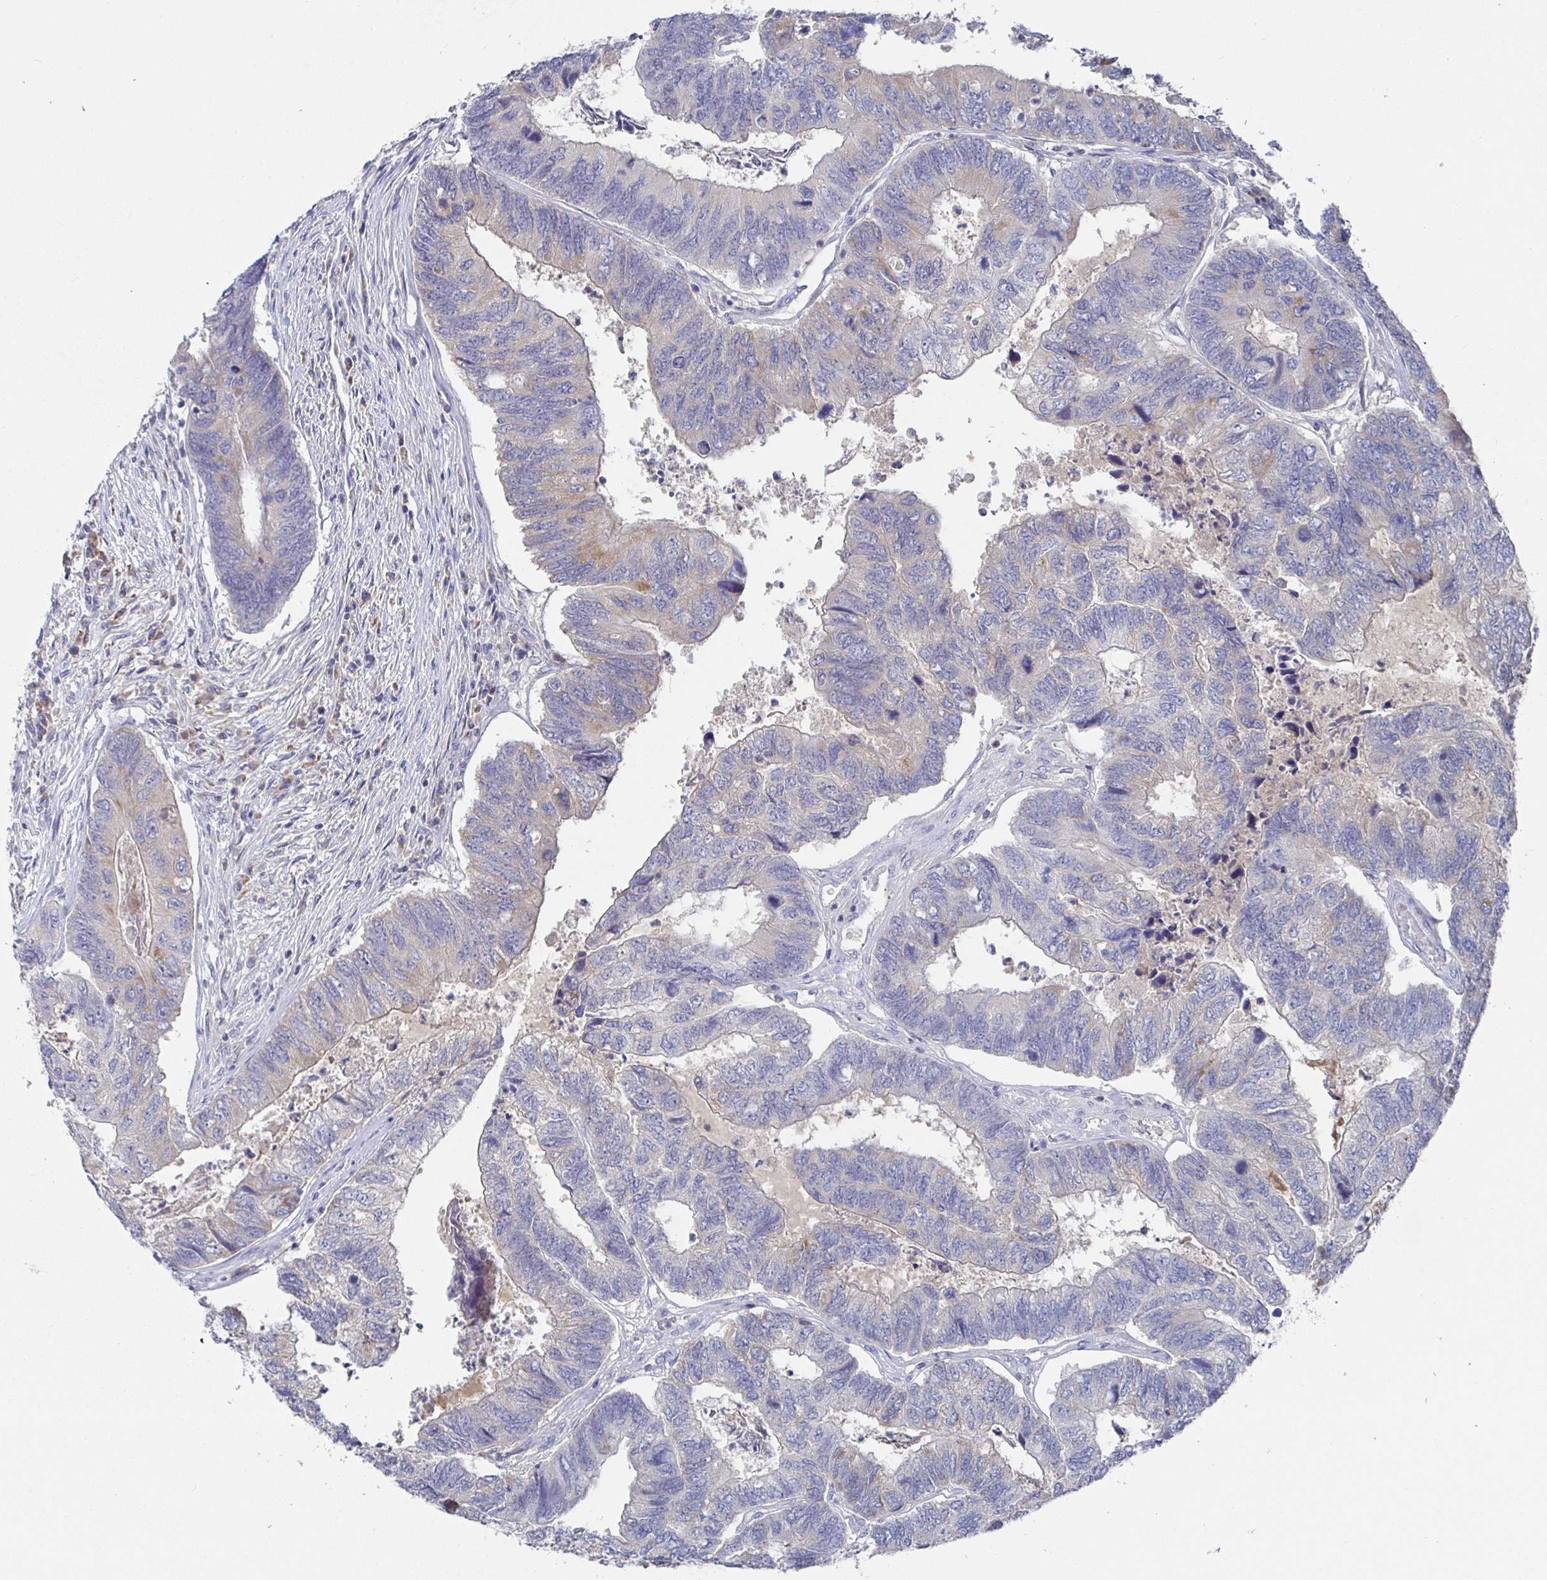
{"staining": {"intensity": "moderate", "quantity": "<25%", "location": "cytoplasmic/membranous"}, "tissue": "colorectal cancer", "cell_type": "Tumor cells", "image_type": "cancer", "snomed": [{"axis": "morphology", "description": "Adenocarcinoma, NOS"}, {"axis": "topography", "description": "Colon"}], "caption": "Brown immunohistochemical staining in human colorectal cancer (adenocarcinoma) reveals moderate cytoplasmic/membranous staining in about <25% of tumor cells.", "gene": "GPR148", "patient": {"sex": "female", "age": 67}}